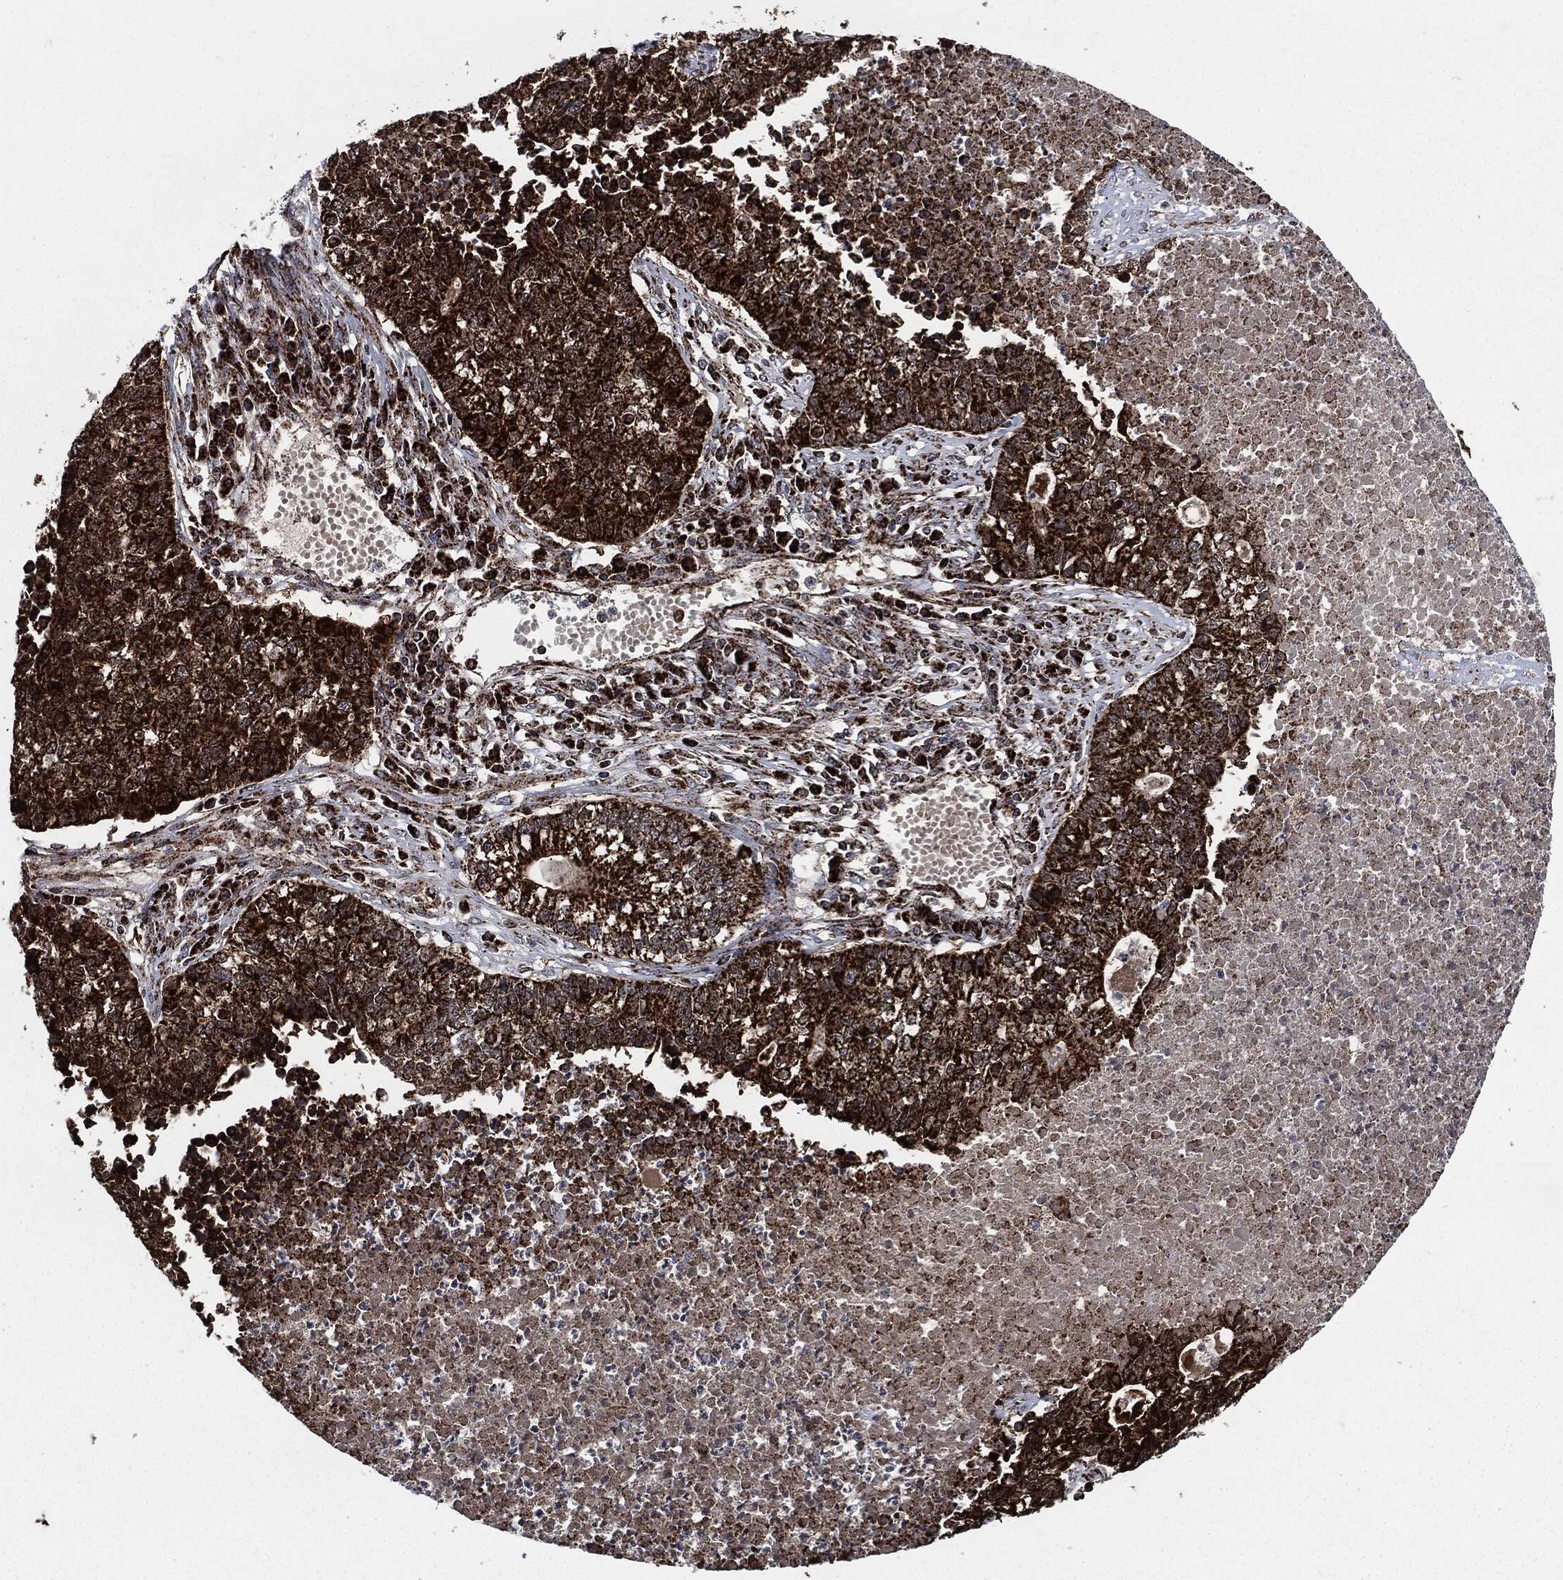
{"staining": {"intensity": "strong", "quantity": ">75%", "location": "cytoplasmic/membranous"}, "tissue": "lung cancer", "cell_type": "Tumor cells", "image_type": "cancer", "snomed": [{"axis": "morphology", "description": "Adenocarcinoma, NOS"}, {"axis": "topography", "description": "Lung"}], "caption": "An IHC image of neoplastic tissue is shown. Protein staining in brown shows strong cytoplasmic/membranous positivity in lung adenocarcinoma within tumor cells.", "gene": "FH", "patient": {"sex": "male", "age": 57}}